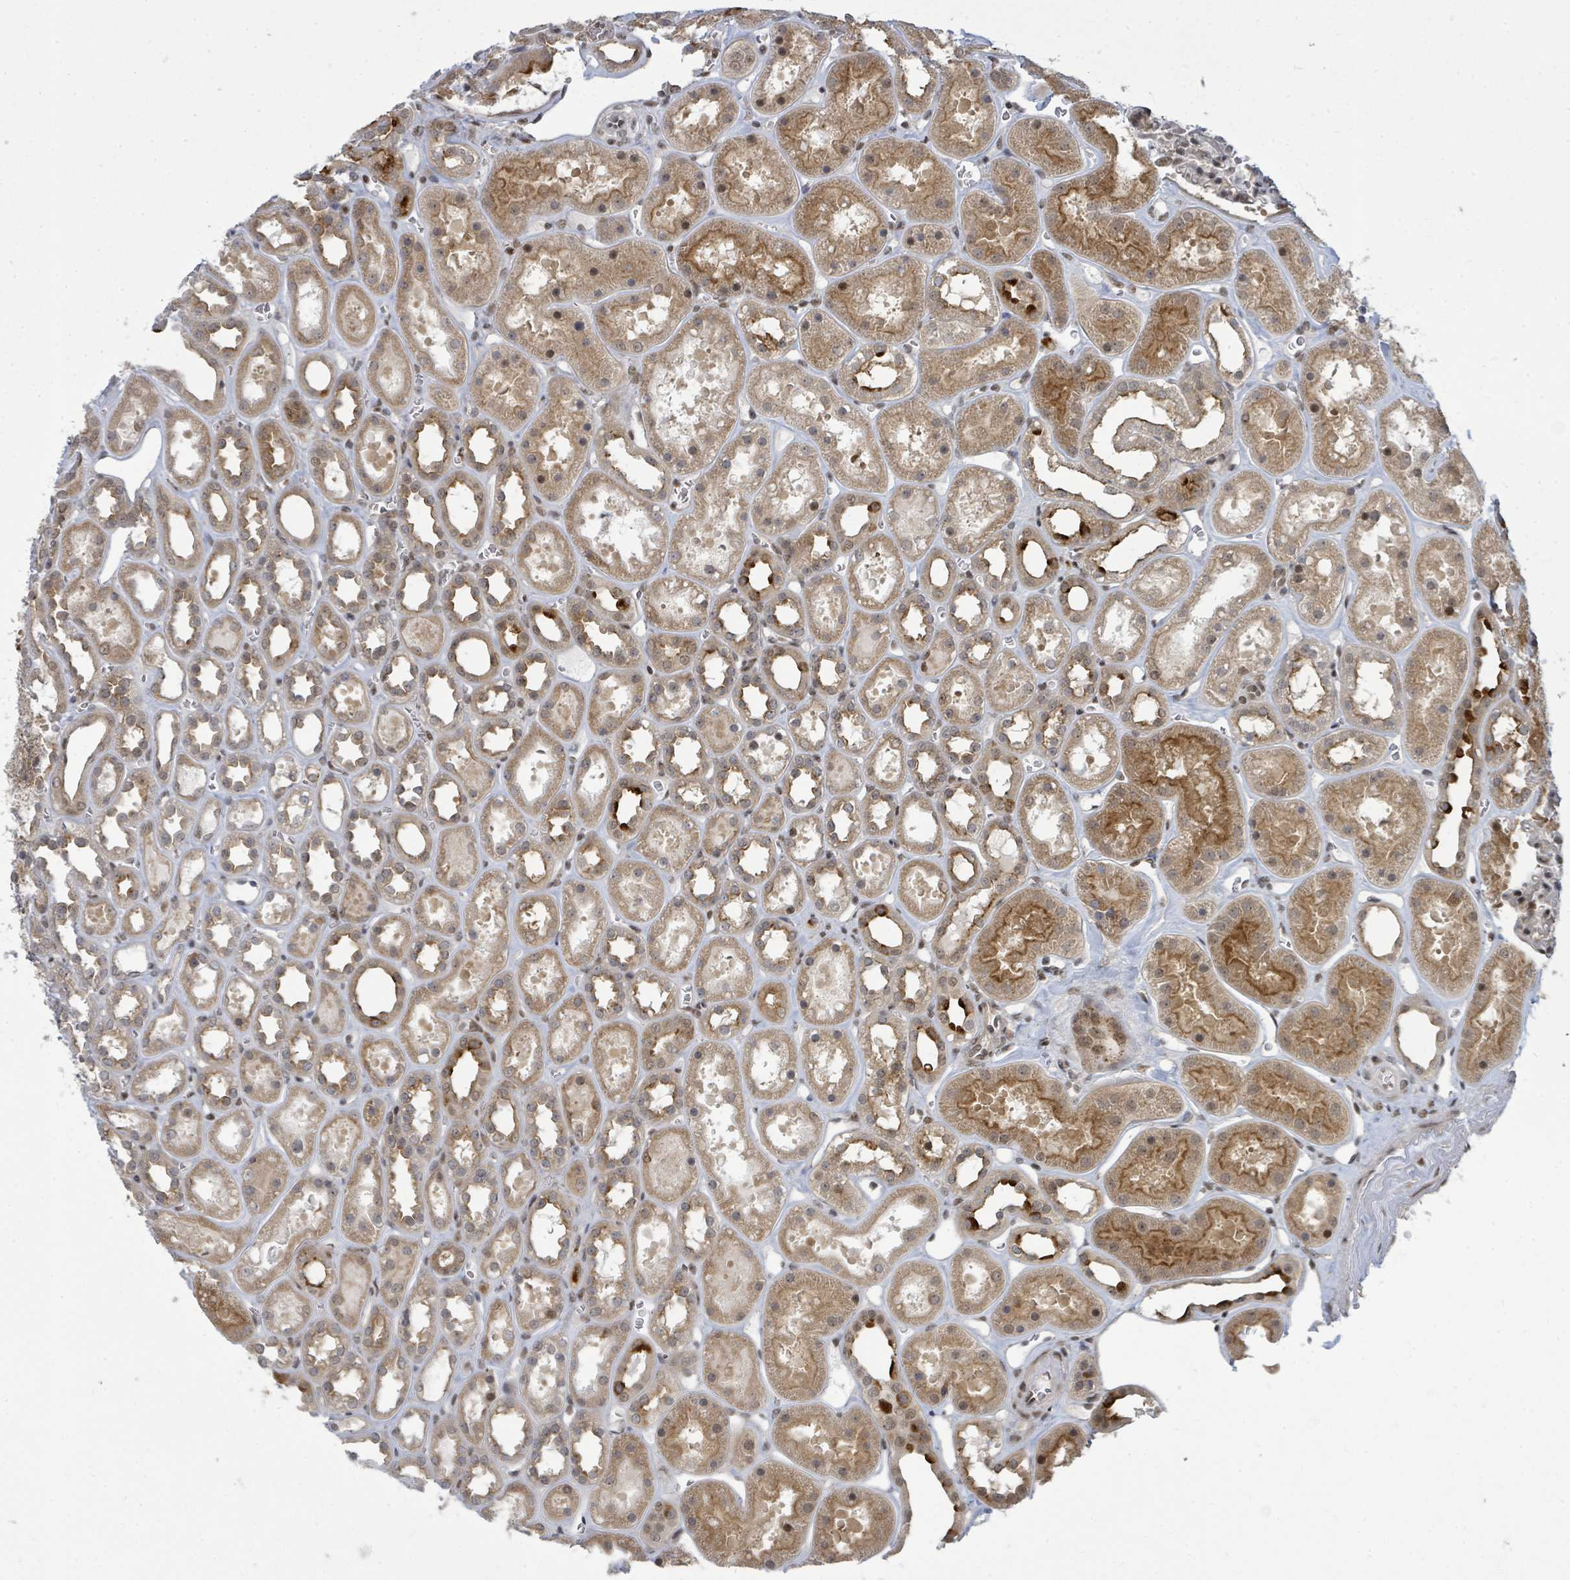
{"staining": {"intensity": "weak", "quantity": "25%-75%", "location": "cytoplasmic/membranous"}, "tissue": "kidney", "cell_type": "Cells in glomeruli", "image_type": "normal", "snomed": [{"axis": "morphology", "description": "Normal tissue, NOS"}, {"axis": "topography", "description": "Kidney"}], "caption": "Brown immunohistochemical staining in normal kidney exhibits weak cytoplasmic/membranous staining in approximately 25%-75% of cells in glomeruli.", "gene": "PSMG2", "patient": {"sex": "female", "age": 41}}